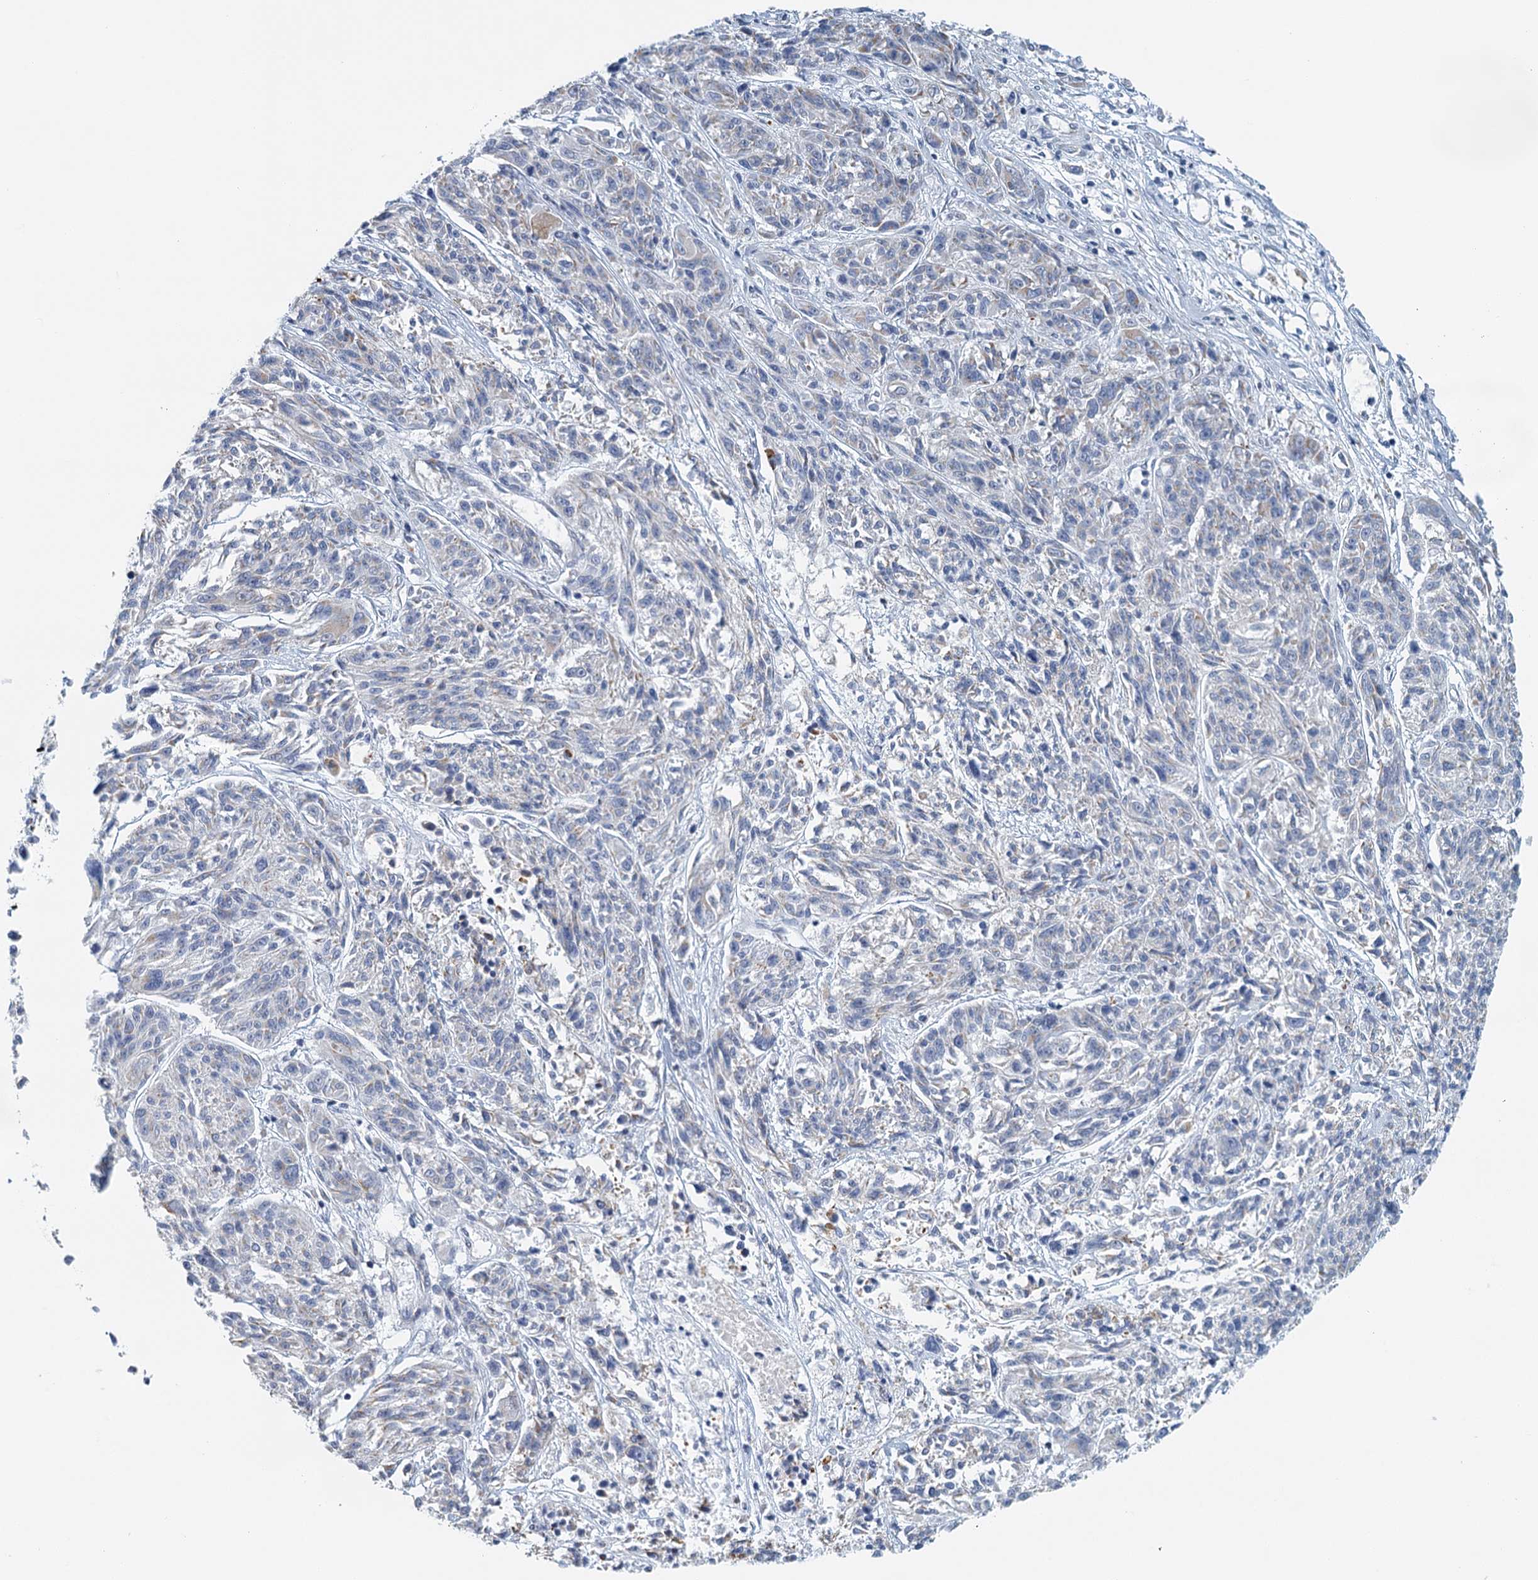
{"staining": {"intensity": "negative", "quantity": "none", "location": "none"}, "tissue": "melanoma", "cell_type": "Tumor cells", "image_type": "cancer", "snomed": [{"axis": "morphology", "description": "Malignant melanoma, NOS"}, {"axis": "topography", "description": "Skin"}], "caption": "Immunohistochemical staining of malignant melanoma shows no significant staining in tumor cells.", "gene": "ZNF527", "patient": {"sex": "male", "age": 53}}